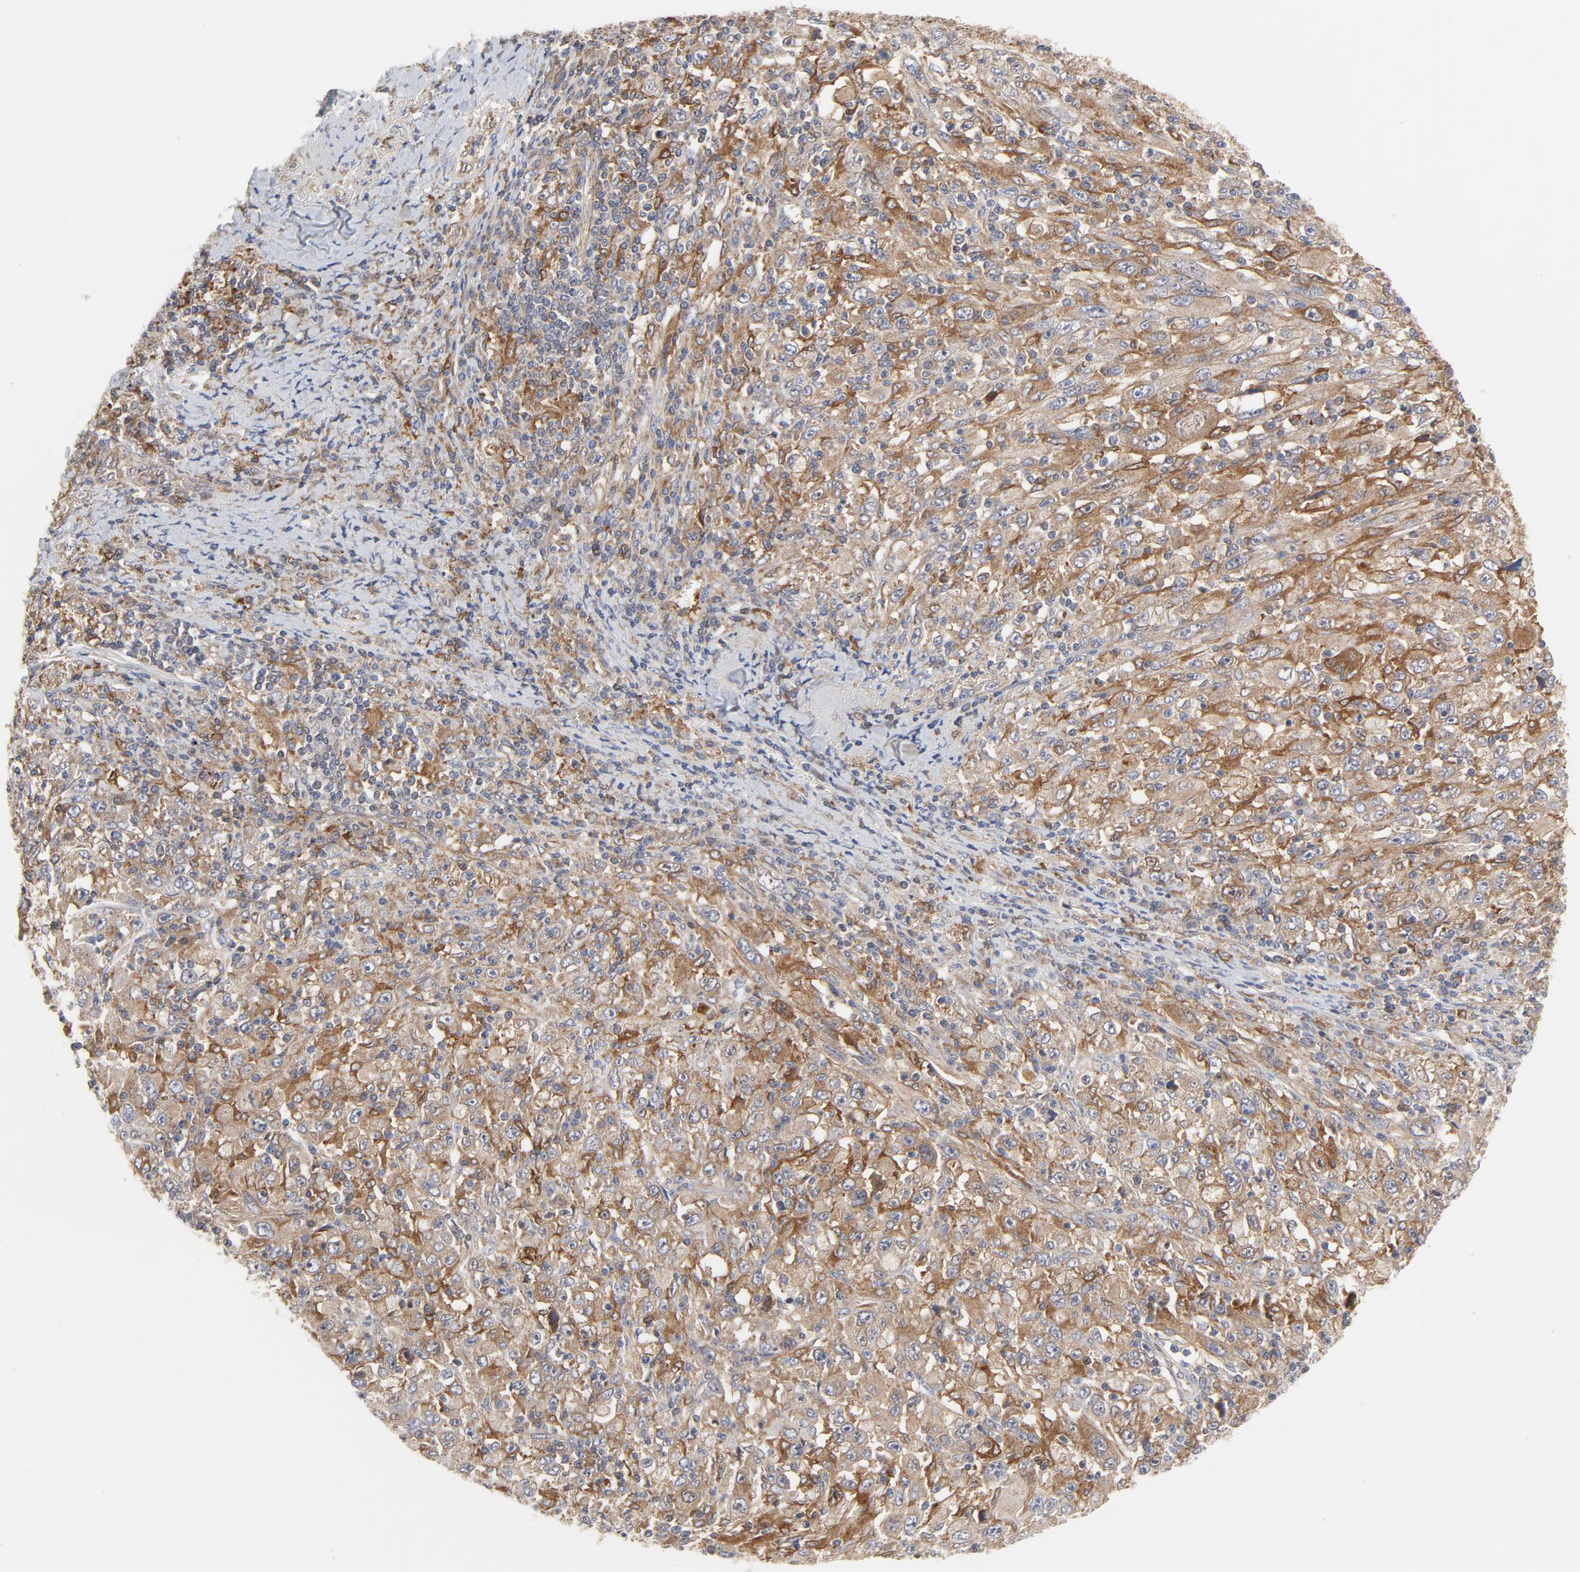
{"staining": {"intensity": "moderate", "quantity": ">75%", "location": "cytoplasmic/membranous"}, "tissue": "melanoma", "cell_type": "Tumor cells", "image_type": "cancer", "snomed": [{"axis": "morphology", "description": "Malignant melanoma, Metastatic site"}, {"axis": "topography", "description": "Skin"}], "caption": "Protein expression analysis of human malignant melanoma (metastatic site) reveals moderate cytoplasmic/membranous expression in about >75% of tumor cells.", "gene": "RAPGEF4", "patient": {"sex": "female", "age": 56}}